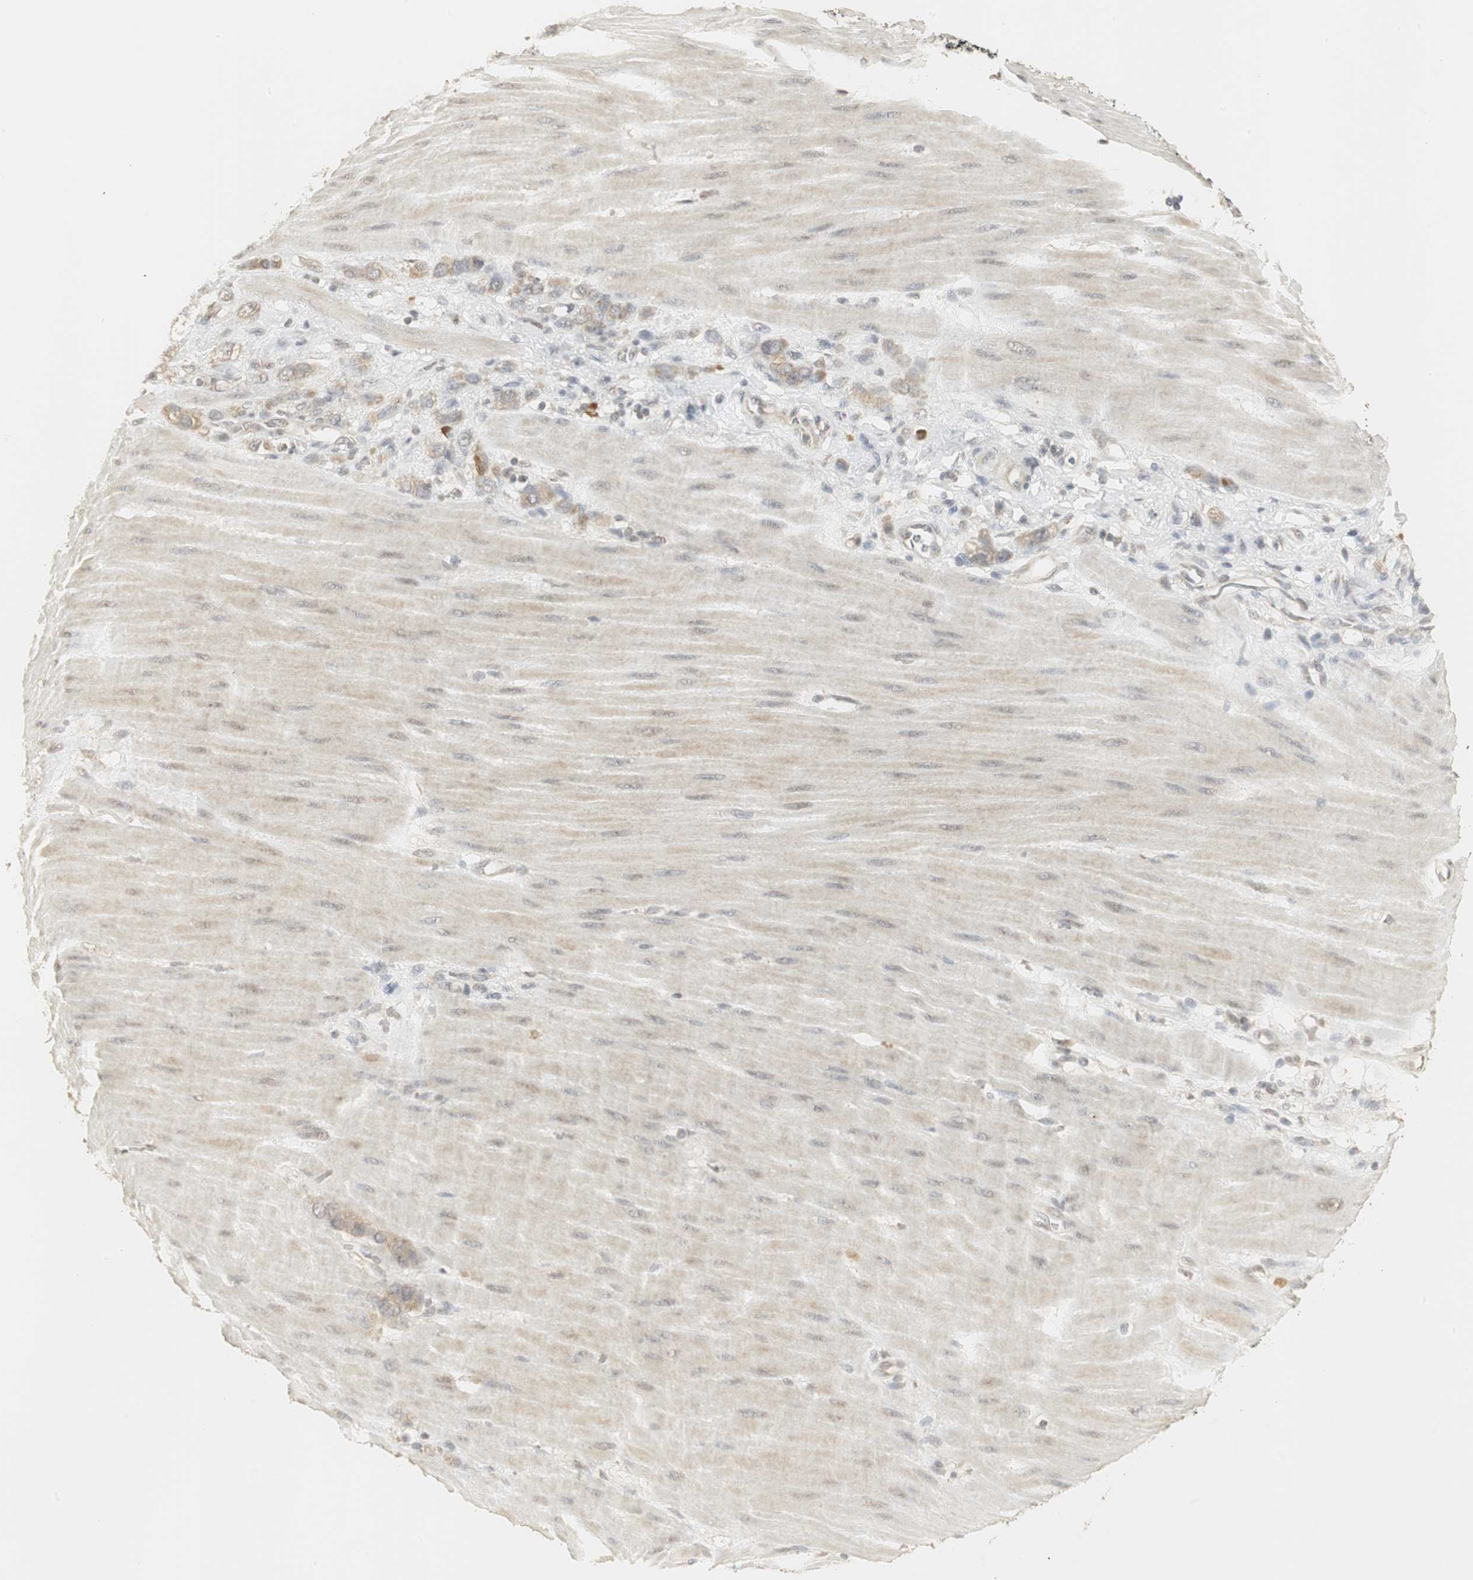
{"staining": {"intensity": "weak", "quantity": "25%-75%", "location": "cytoplasmic/membranous"}, "tissue": "stomach cancer", "cell_type": "Tumor cells", "image_type": "cancer", "snomed": [{"axis": "morphology", "description": "Adenocarcinoma, NOS"}, {"axis": "topography", "description": "Stomach"}], "caption": "The histopathology image shows staining of stomach cancer (adenocarcinoma), revealing weak cytoplasmic/membranous protein staining (brown color) within tumor cells.", "gene": "ELOA", "patient": {"sex": "male", "age": 82}}